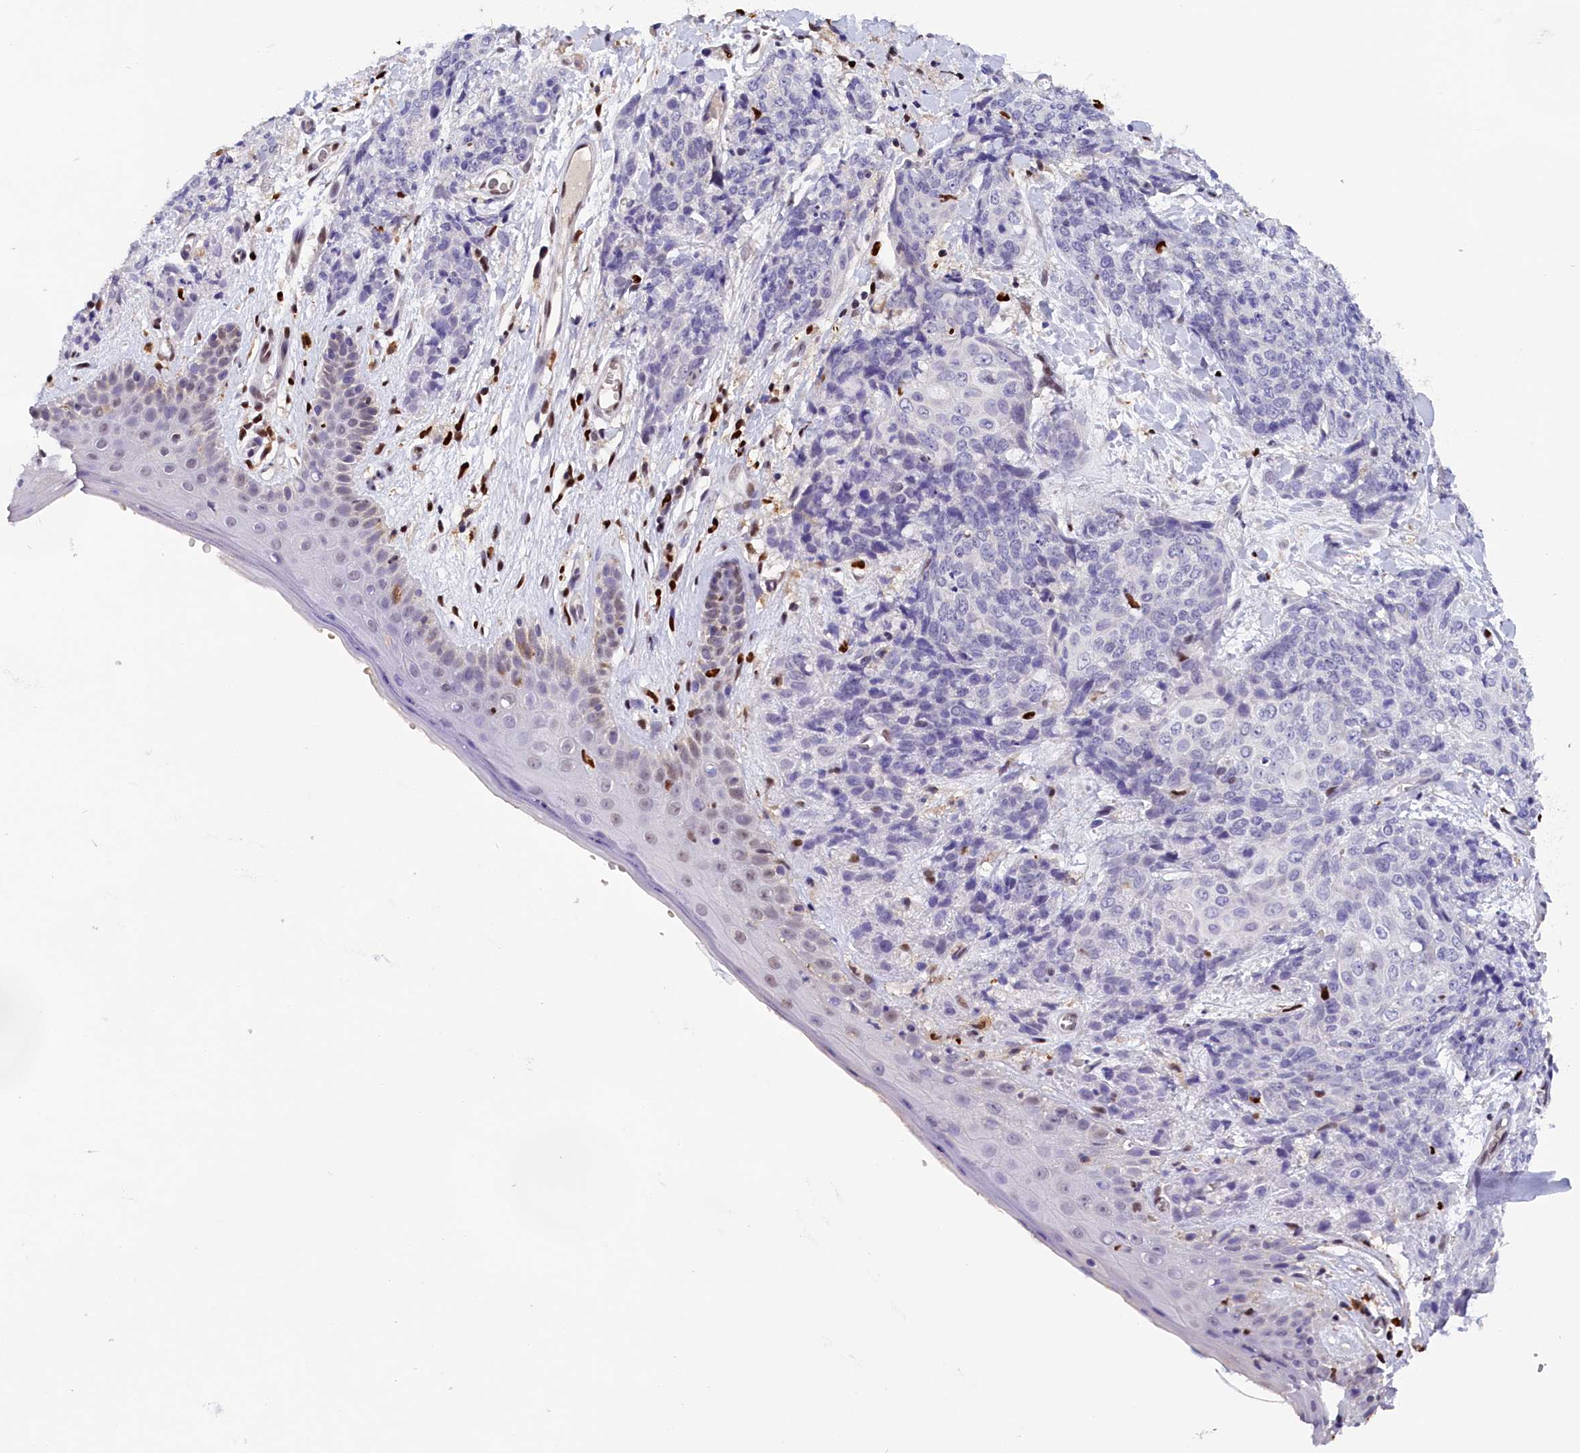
{"staining": {"intensity": "negative", "quantity": "none", "location": "none"}, "tissue": "skin cancer", "cell_type": "Tumor cells", "image_type": "cancer", "snomed": [{"axis": "morphology", "description": "Squamous cell carcinoma, NOS"}, {"axis": "topography", "description": "Skin"}, {"axis": "topography", "description": "Vulva"}], "caption": "There is no significant staining in tumor cells of skin cancer. The staining is performed using DAB (3,3'-diaminobenzidine) brown chromogen with nuclei counter-stained in using hematoxylin.", "gene": "BTBD9", "patient": {"sex": "female", "age": 85}}